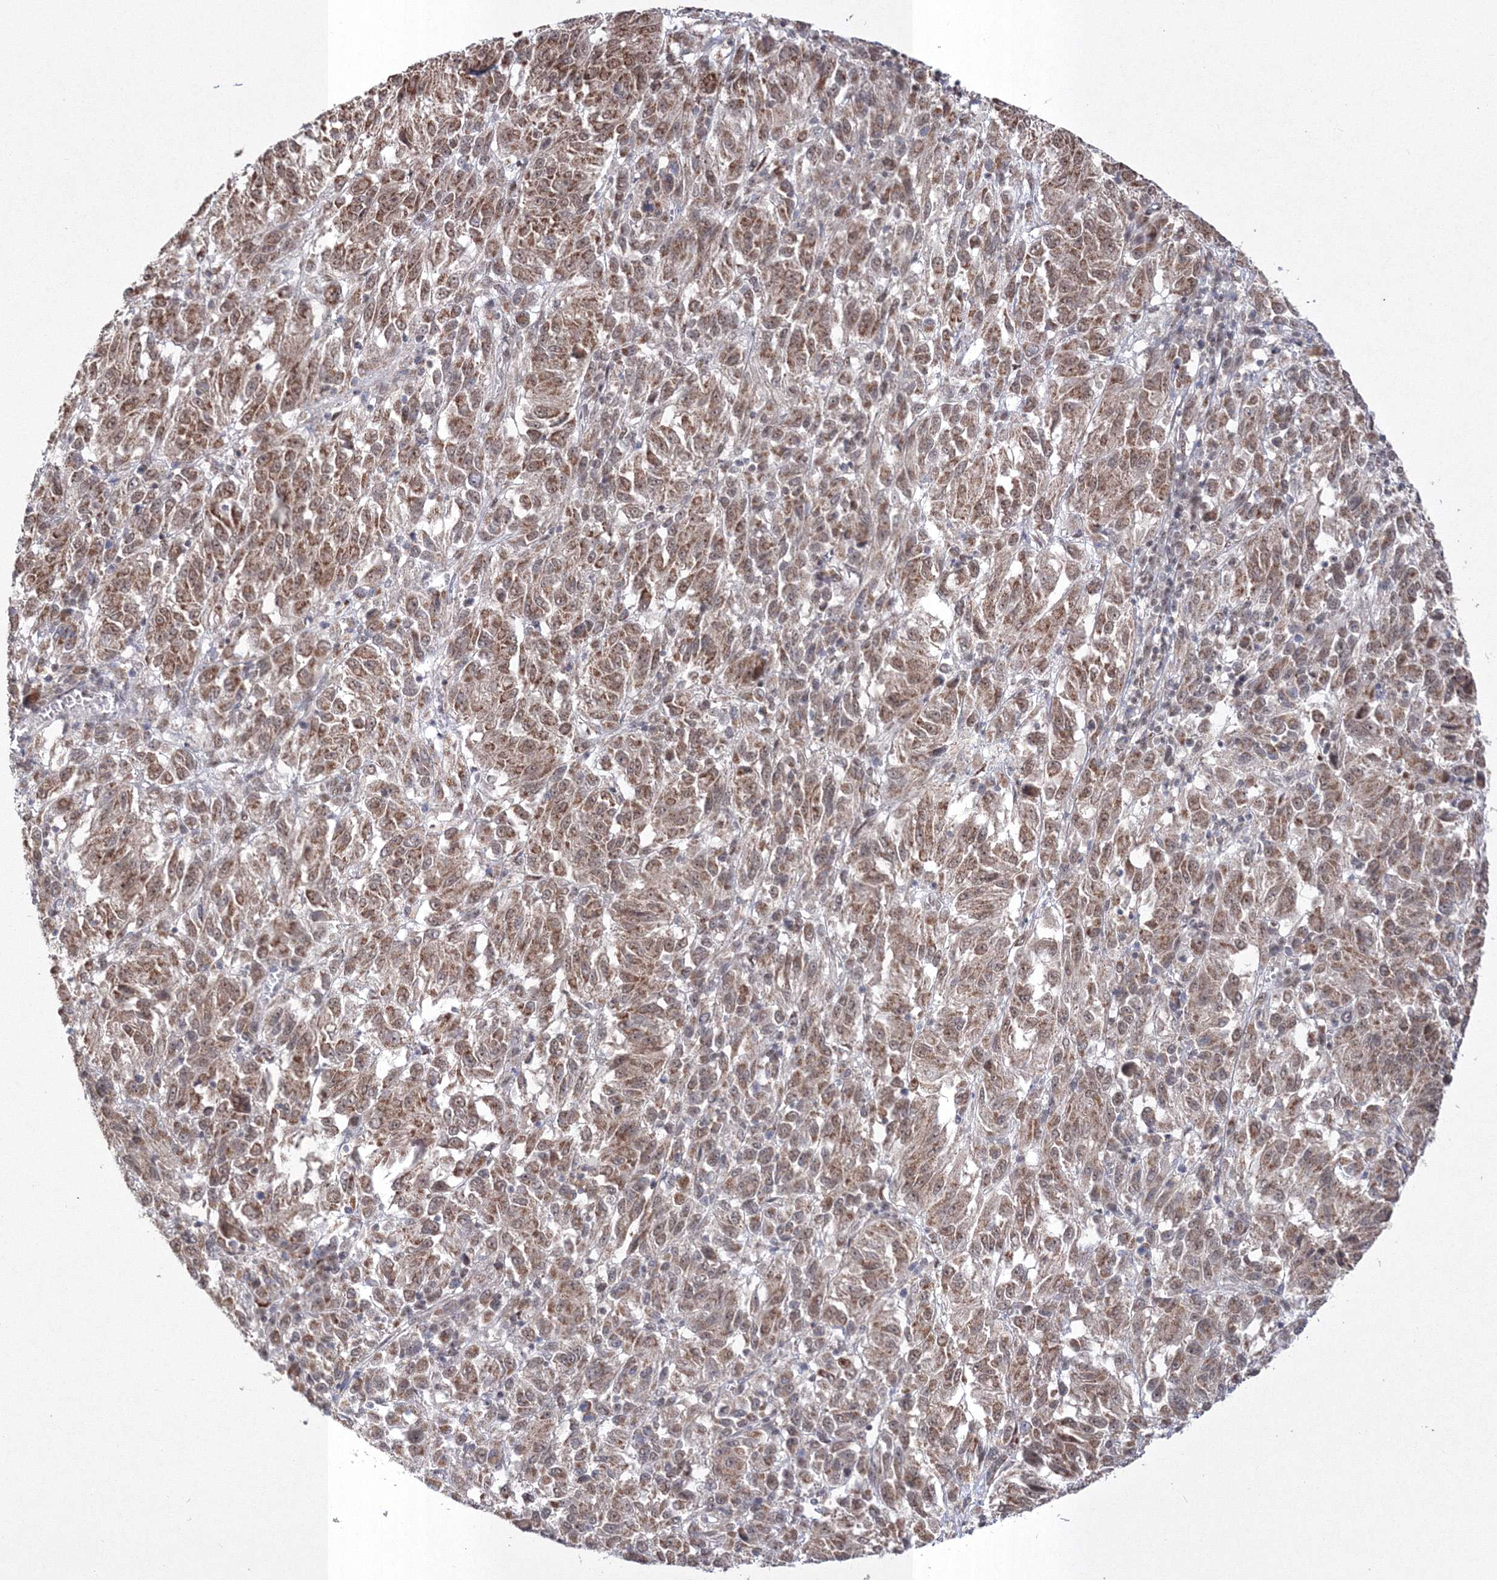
{"staining": {"intensity": "moderate", "quantity": ">75%", "location": "cytoplasmic/membranous,nuclear"}, "tissue": "melanoma", "cell_type": "Tumor cells", "image_type": "cancer", "snomed": [{"axis": "morphology", "description": "Malignant melanoma, Metastatic site"}, {"axis": "topography", "description": "Lung"}], "caption": "Malignant melanoma (metastatic site) stained with a brown dye exhibits moderate cytoplasmic/membranous and nuclear positive expression in approximately >75% of tumor cells.", "gene": "GRSF1", "patient": {"sex": "male", "age": 64}}